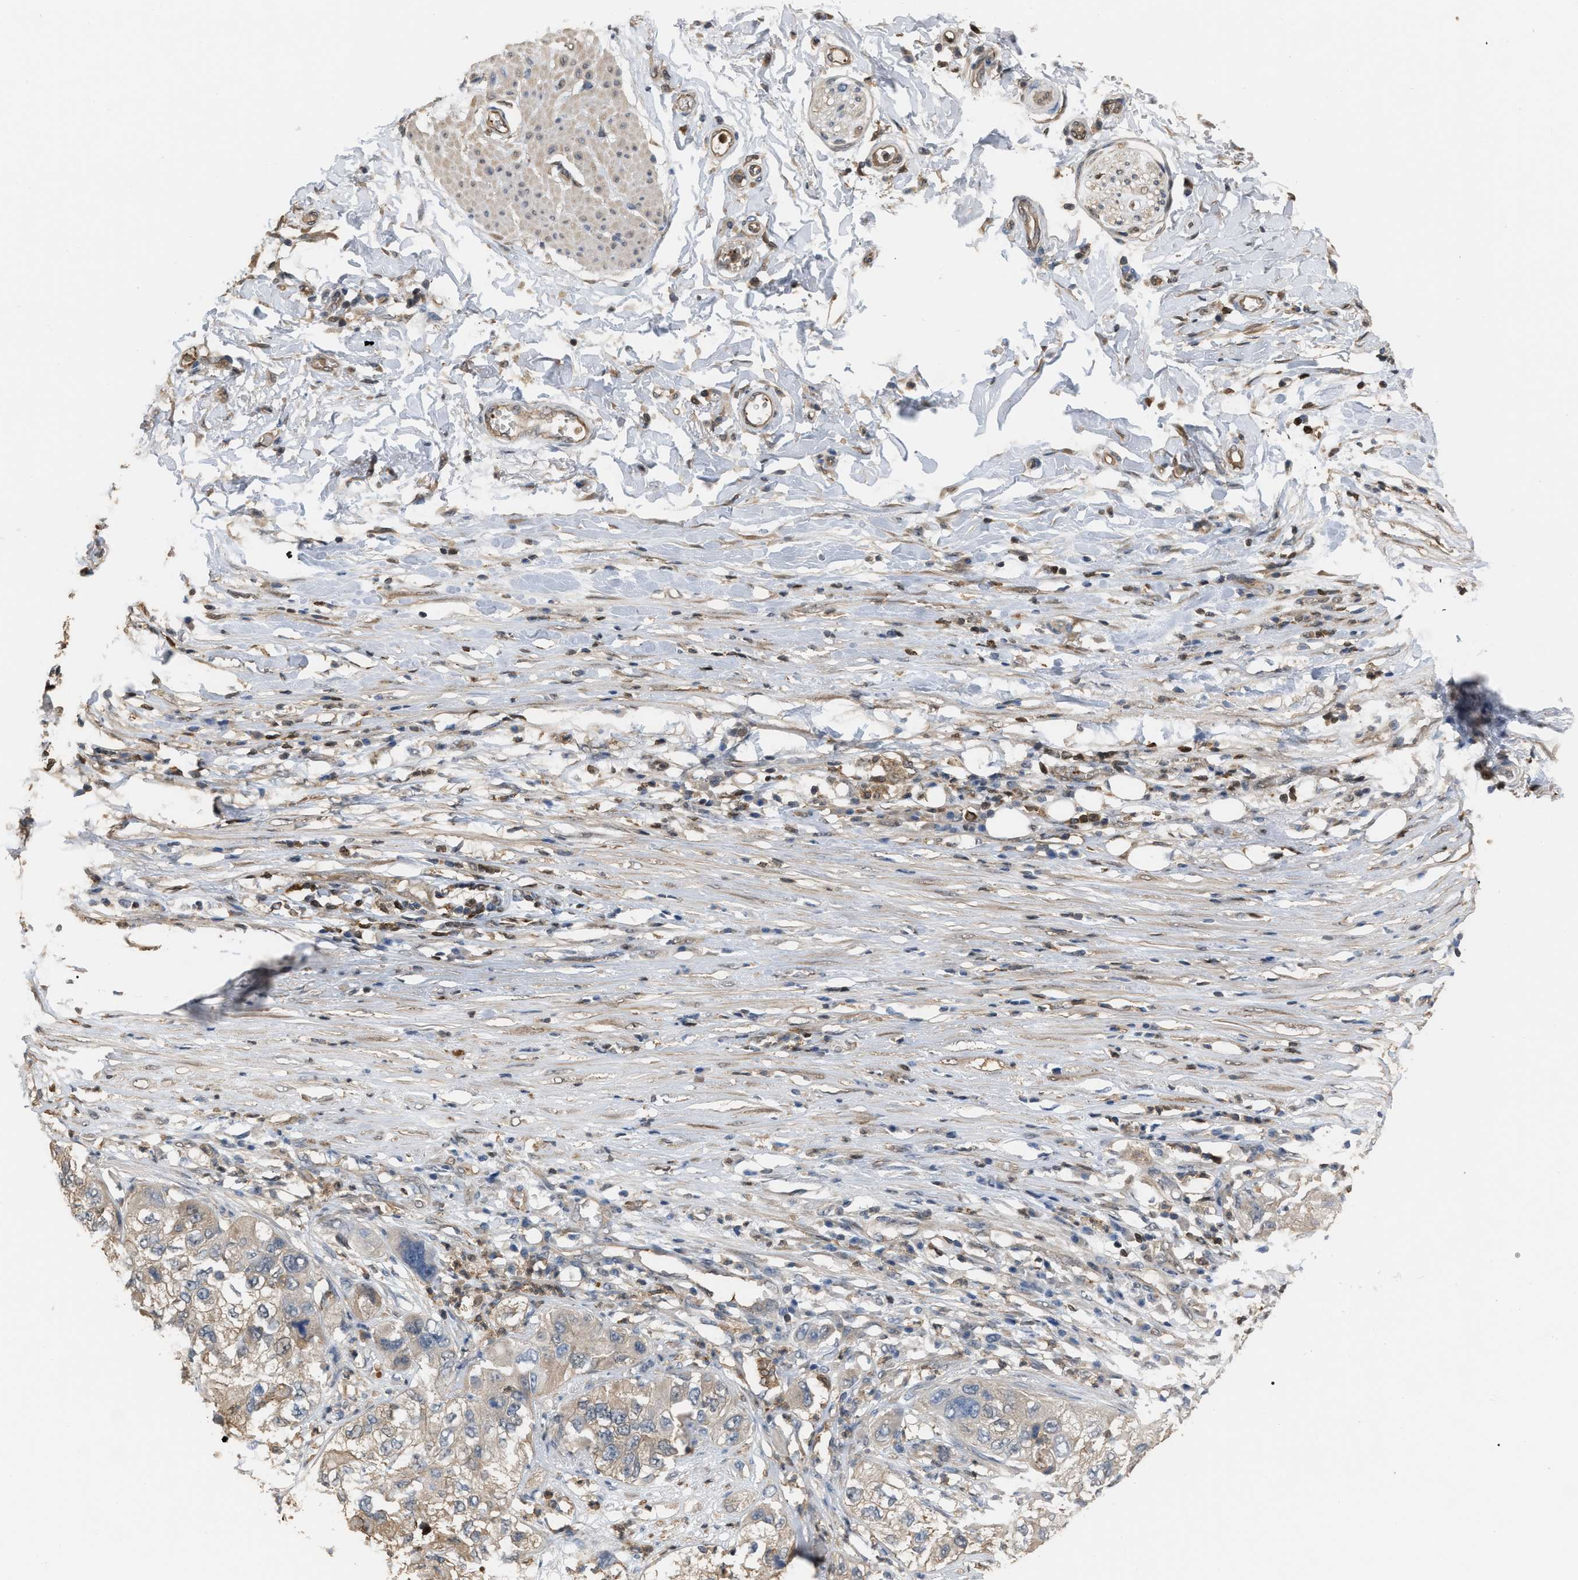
{"staining": {"intensity": "weak", "quantity": "<25%", "location": "cytoplasmic/membranous"}, "tissue": "pancreatic cancer", "cell_type": "Tumor cells", "image_type": "cancer", "snomed": [{"axis": "morphology", "description": "Adenocarcinoma, NOS"}, {"axis": "topography", "description": "Pancreas"}], "caption": "Immunohistochemistry (IHC) histopathology image of human adenocarcinoma (pancreatic) stained for a protein (brown), which demonstrates no staining in tumor cells.", "gene": "MTPN", "patient": {"sex": "female", "age": 78}}